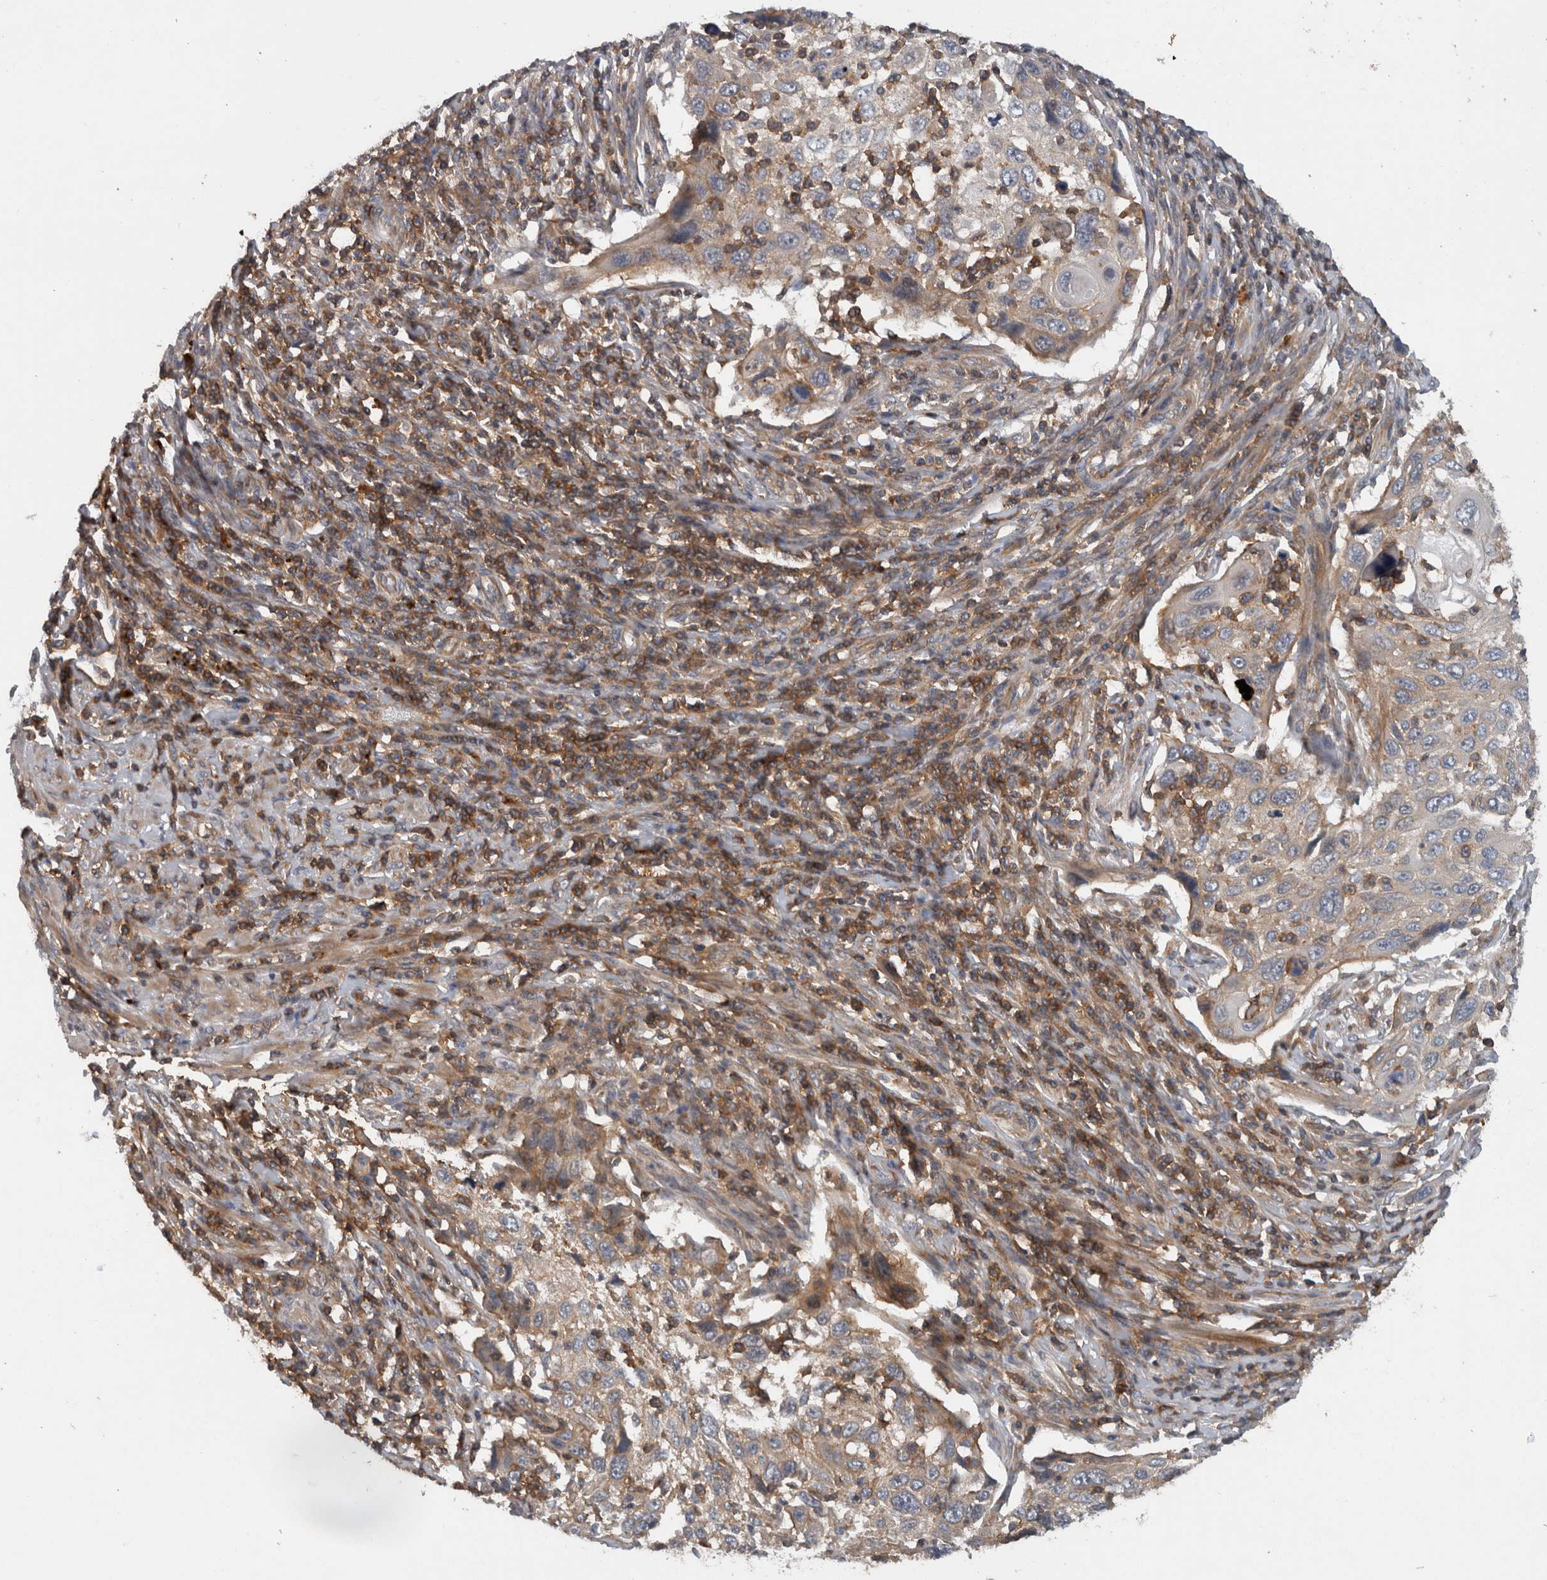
{"staining": {"intensity": "weak", "quantity": "<25%", "location": "cytoplasmic/membranous"}, "tissue": "cervical cancer", "cell_type": "Tumor cells", "image_type": "cancer", "snomed": [{"axis": "morphology", "description": "Squamous cell carcinoma, NOS"}, {"axis": "topography", "description": "Cervix"}], "caption": "DAB immunohistochemical staining of squamous cell carcinoma (cervical) exhibits no significant positivity in tumor cells.", "gene": "SCARA5", "patient": {"sex": "female", "age": 70}}